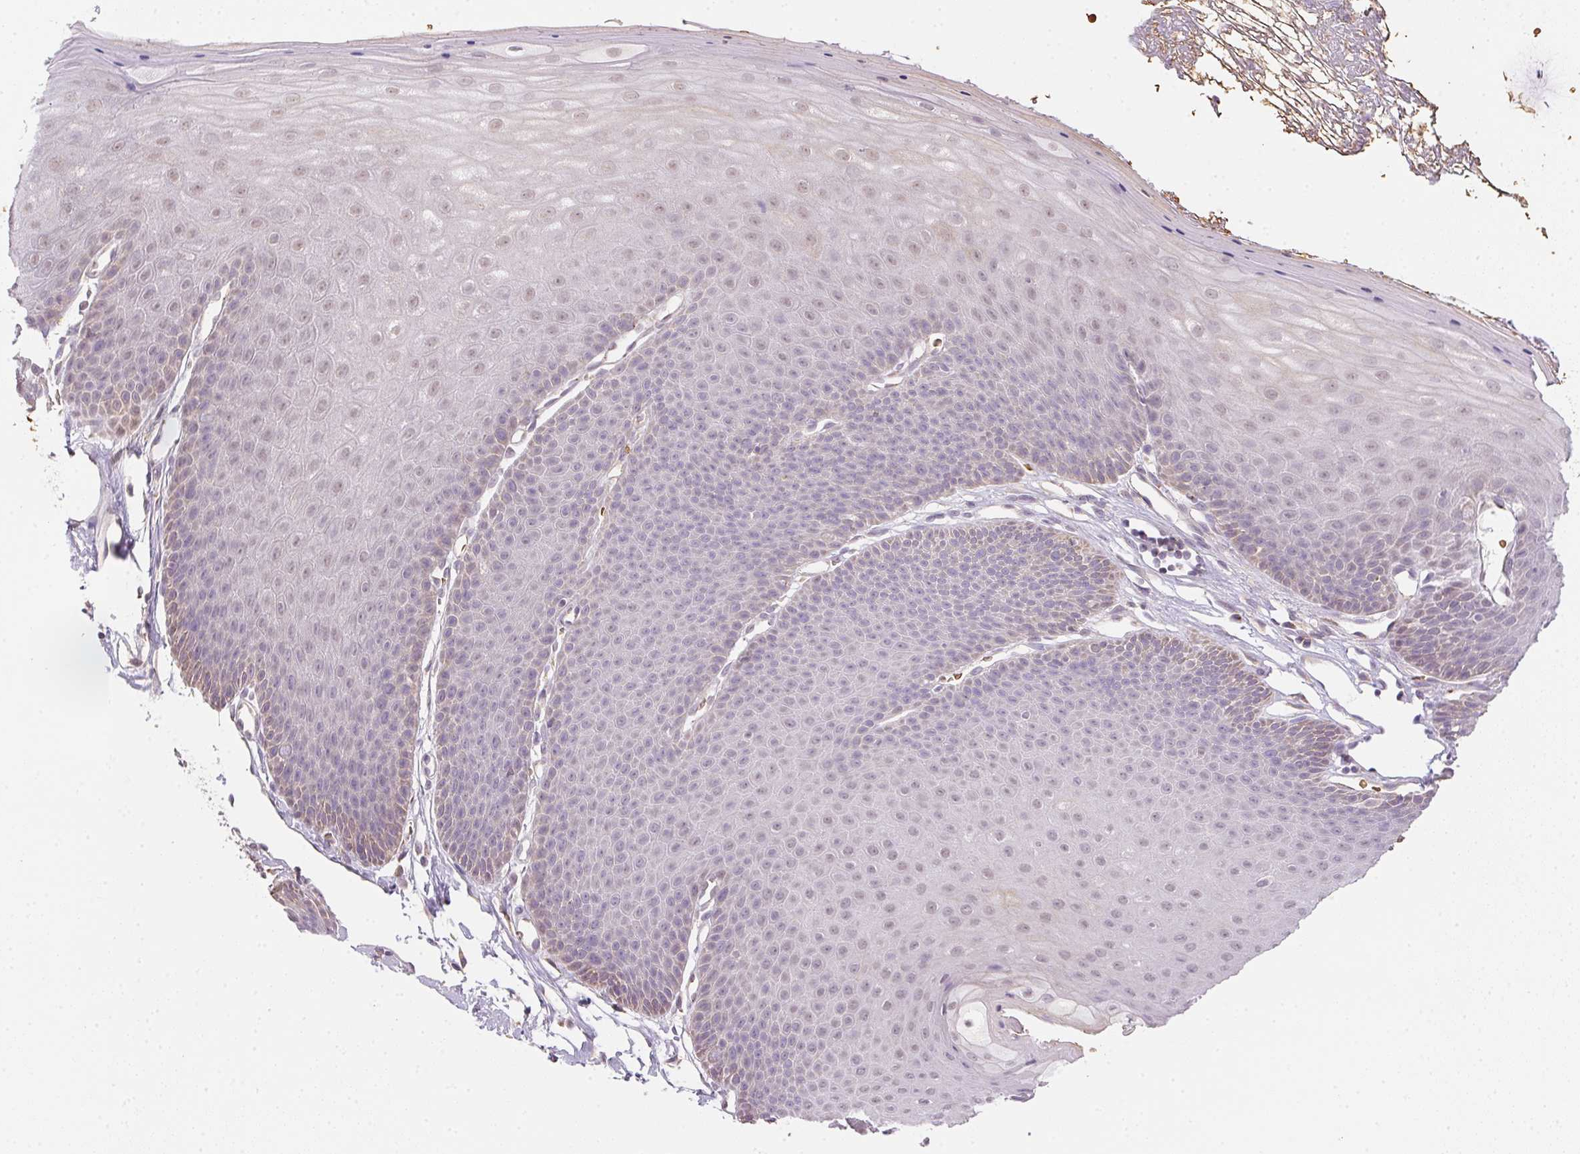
{"staining": {"intensity": "weak", "quantity": "<25%", "location": "cytoplasmic/membranous"}, "tissue": "skin", "cell_type": "Epidermal cells", "image_type": "normal", "snomed": [{"axis": "morphology", "description": "Normal tissue, NOS"}, {"axis": "topography", "description": "Anal"}], "caption": "Micrograph shows no significant protein positivity in epidermal cells of unremarkable skin. (DAB immunohistochemistry (IHC) with hematoxylin counter stain).", "gene": "METTL13", "patient": {"sex": "male", "age": 53}}